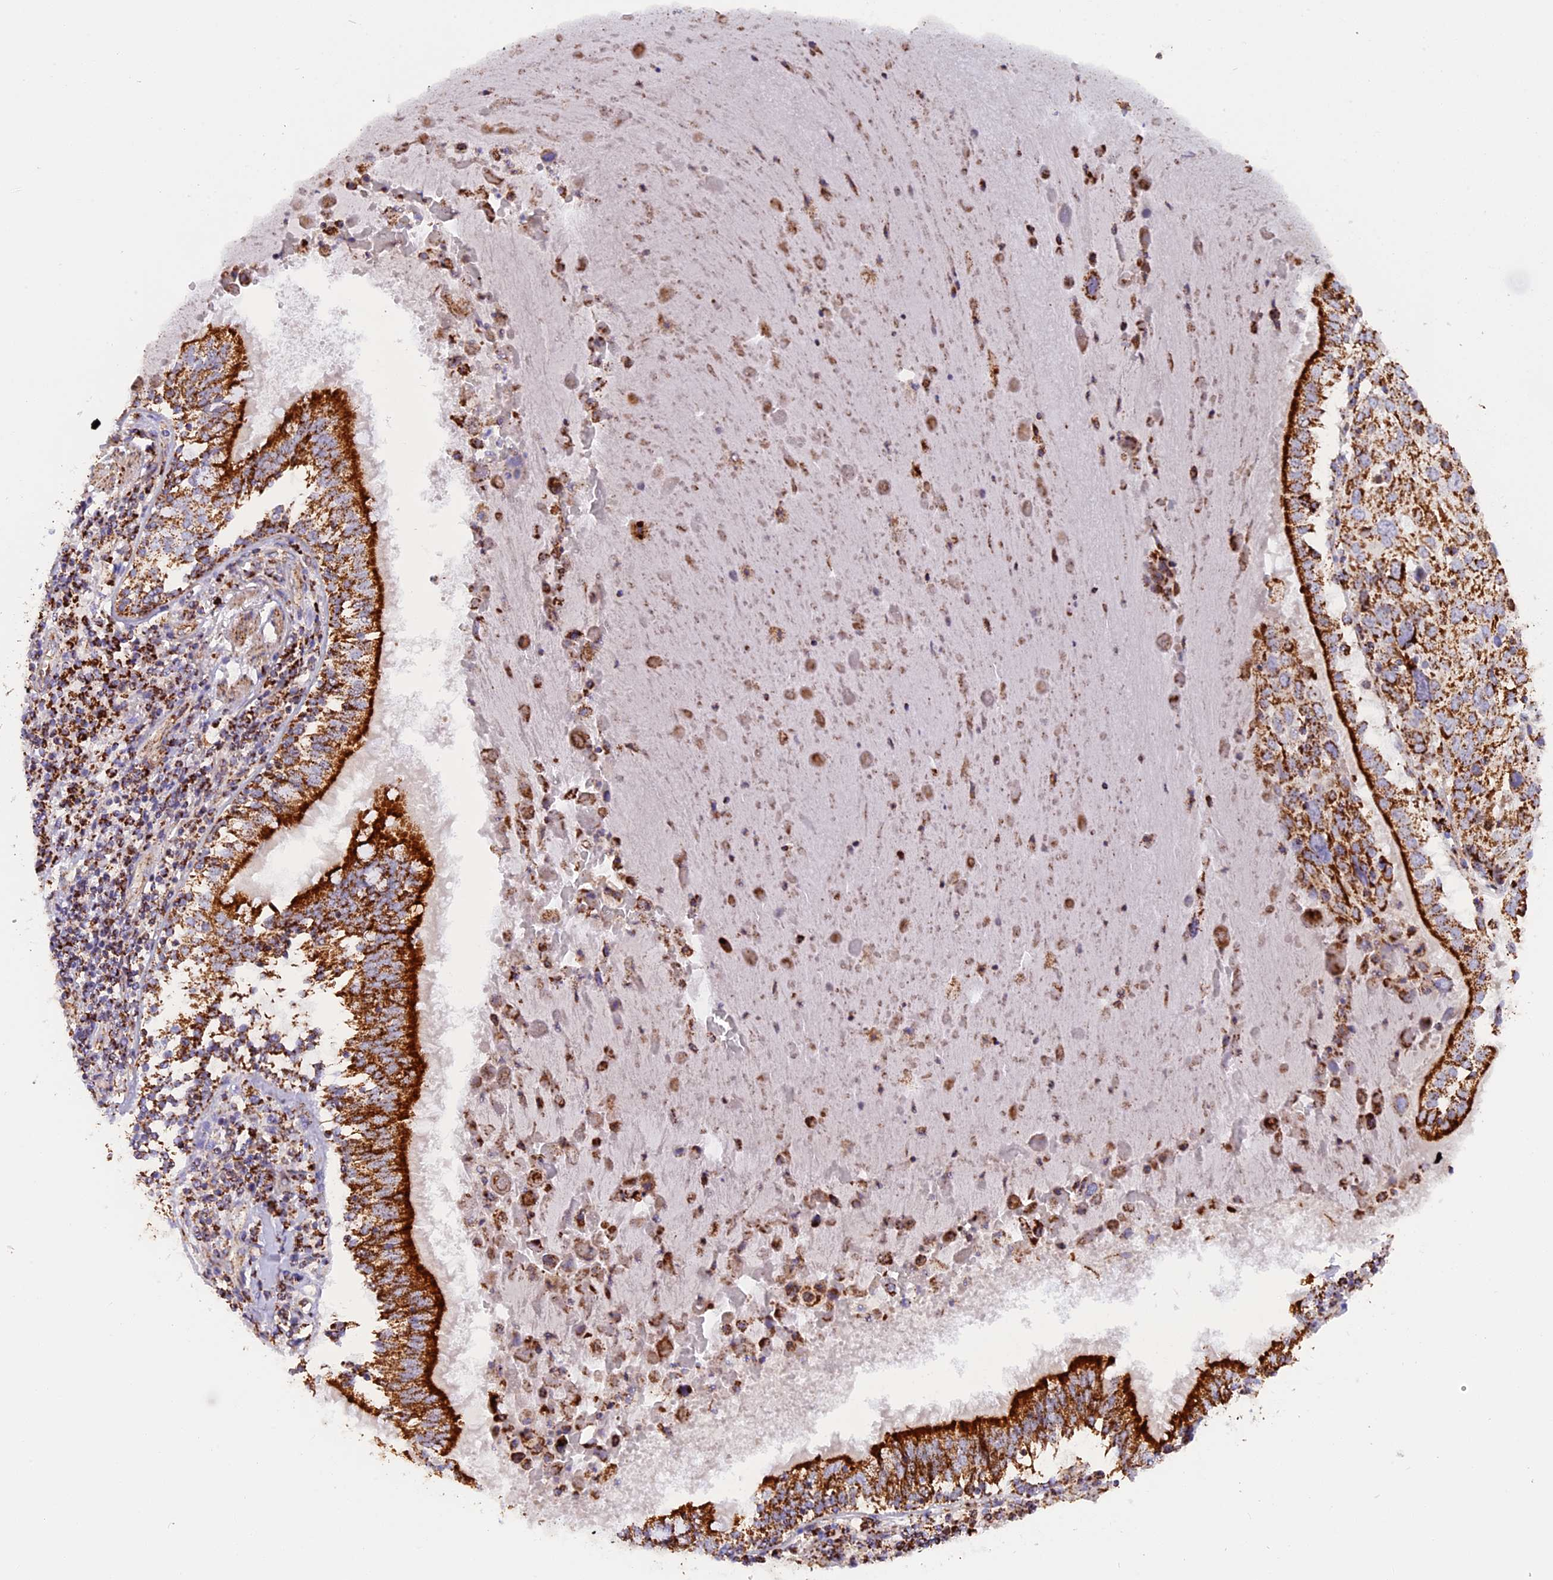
{"staining": {"intensity": "strong", "quantity": ">75%", "location": "cytoplasmic/membranous"}, "tissue": "lung cancer", "cell_type": "Tumor cells", "image_type": "cancer", "snomed": [{"axis": "morphology", "description": "Squamous cell carcinoma, NOS"}, {"axis": "topography", "description": "Lung"}], "caption": "High-power microscopy captured an immunohistochemistry histopathology image of lung squamous cell carcinoma, revealing strong cytoplasmic/membranous expression in about >75% of tumor cells.", "gene": "UQCRB", "patient": {"sex": "male", "age": 65}}